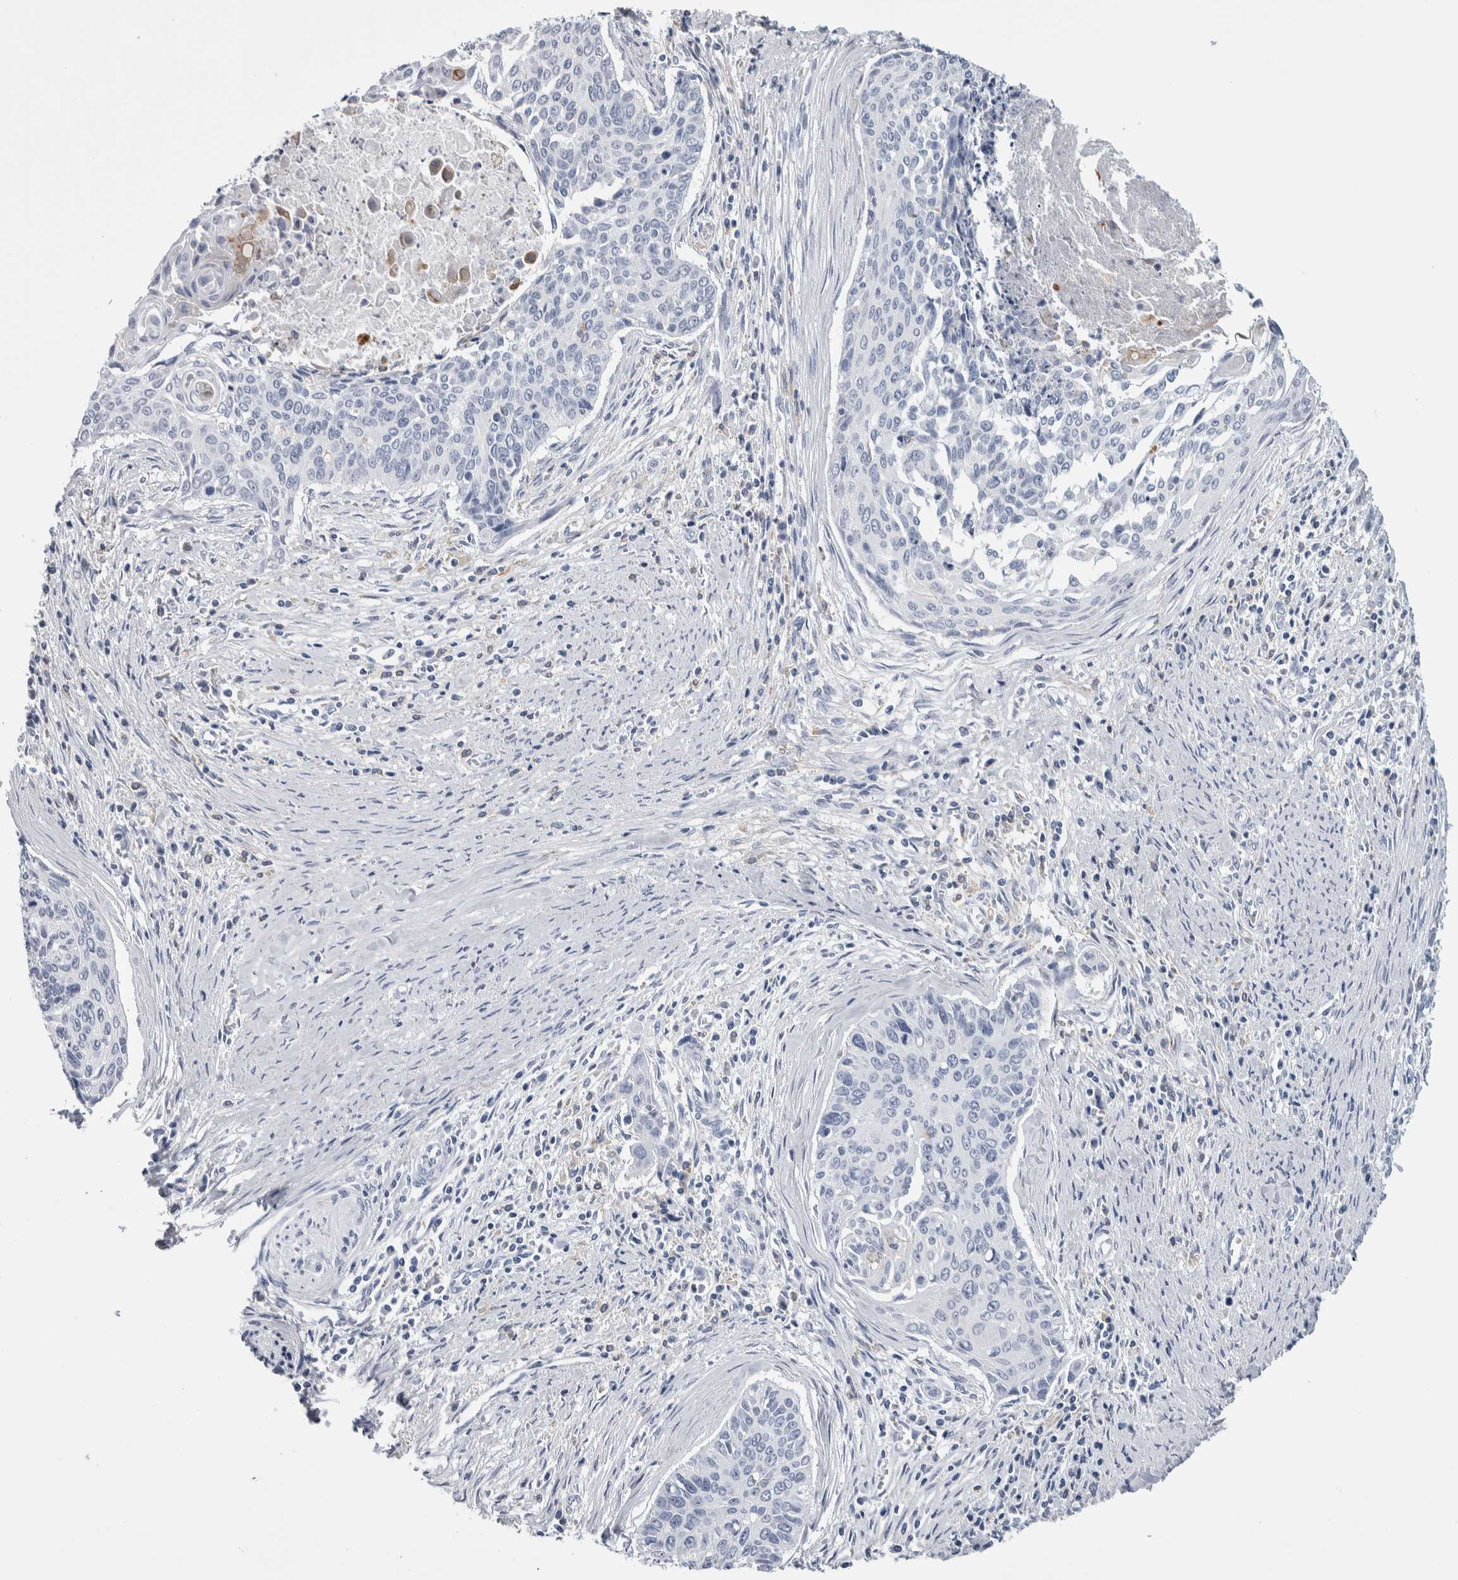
{"staining": {"intensity": "negative", "quantity": "none", "location": "none"}, "tissue": "cervical cancer", "cell_type": "Tumor cells", "image_type": "cancer", "snomed": [{"axis": "morphology", "description": "Squamous cell carcinoma, NOS"}, {"axis": "topography", "description": "Cervix"}], "caption": "The micrograph shows no significant staining in tumor cells of squamous cell carcinoma (cervical).", "gene": "SKAP2", "patient": {"sex": "female", "age": 55}}